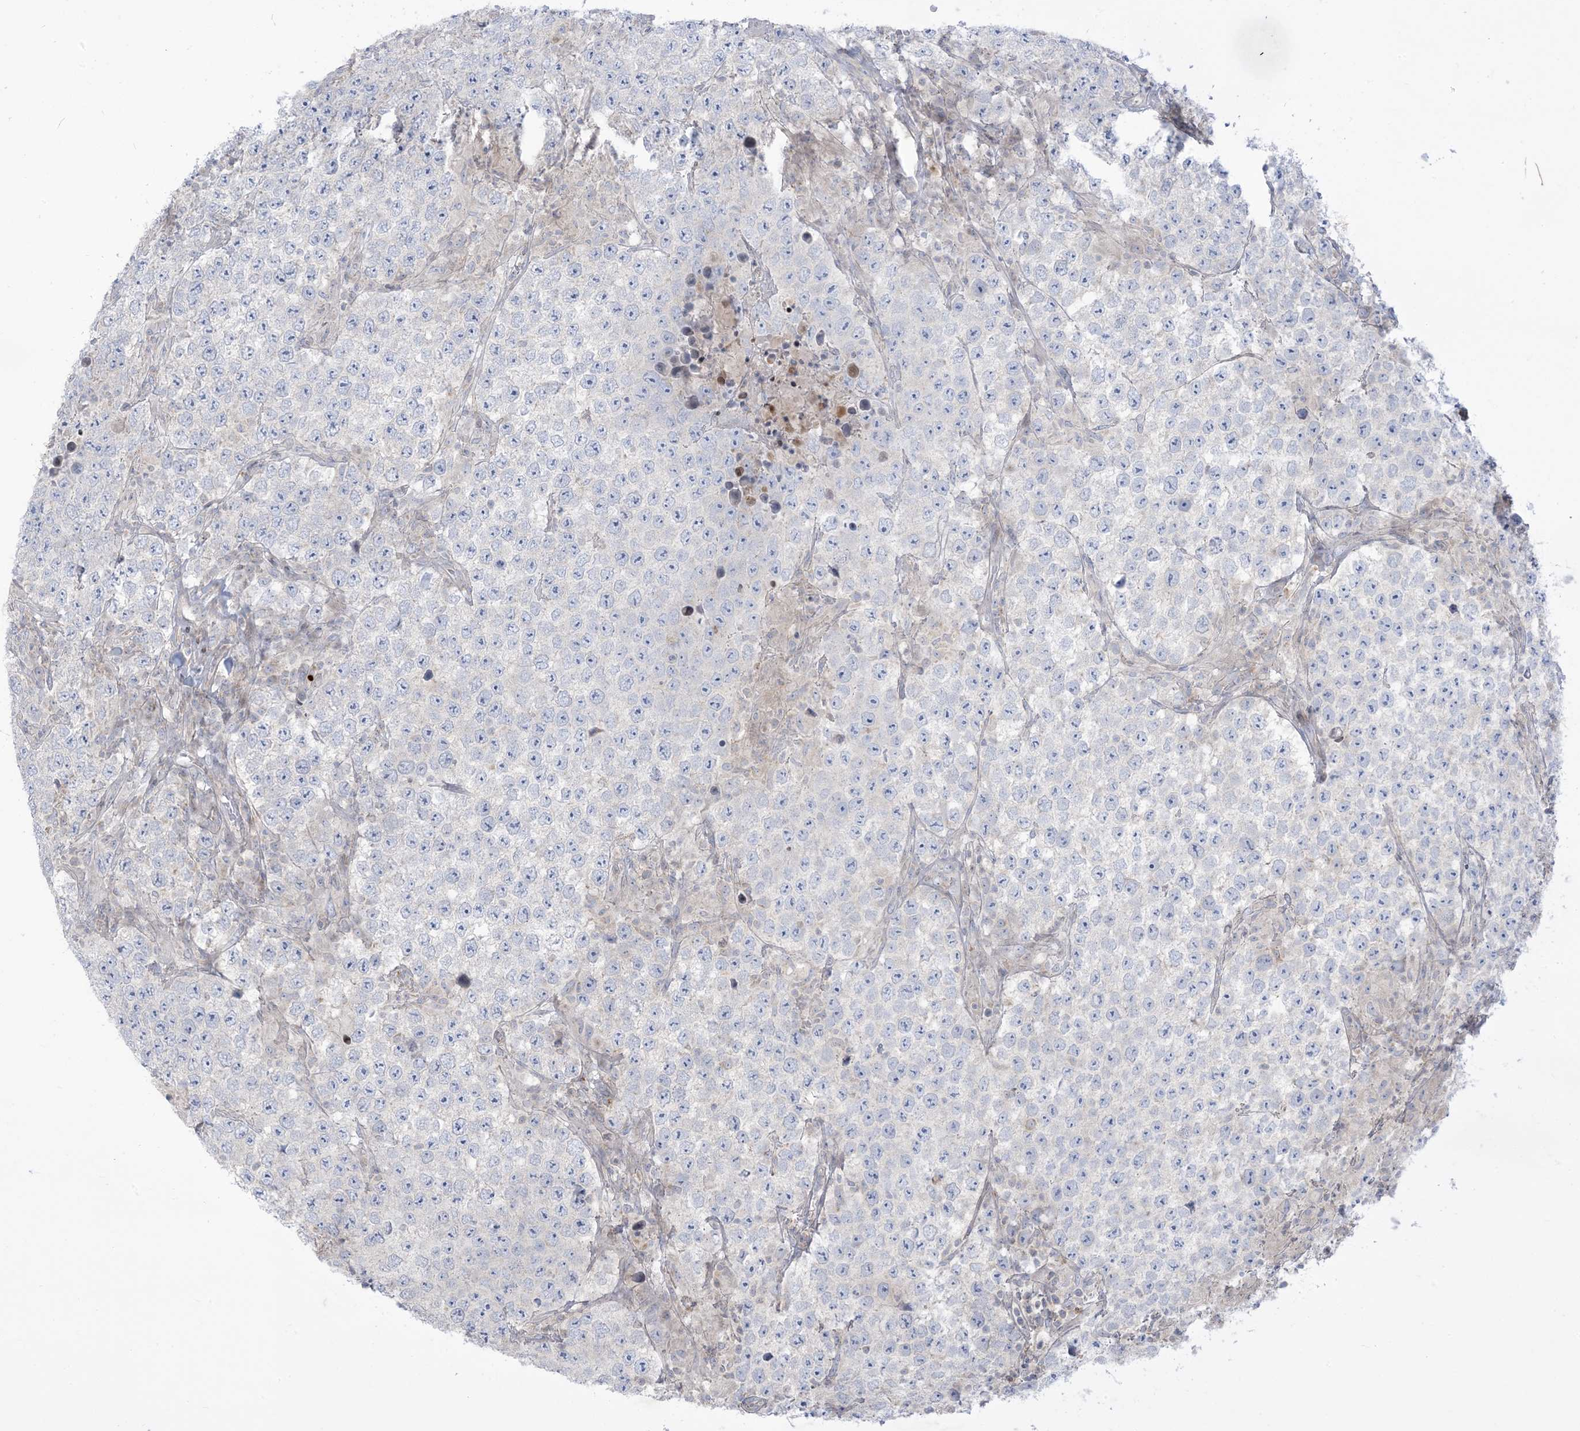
{"staining": {"intensity": "negative", "quantity": "none", "location": "none"}, "tissue": "testis cancer", "cell_type": "Tumor cells", "image_type": "cancer", "snomed": [{"axis": "morphology", "description": "Normal tissue, NOS"}, {"axis": "morphology", "description": "Urothelial carcinoma, High grade"}, {"axis": "morphology", "description": "Seminoma, NOS"}, {"axis": "morphology", "description": "Carcinoma, Embryonal, NOS"}, {"axis": "topography", "description": "Urinary bladder"}, {"axis": "topography", "description": "Testis"}], "caption": "An immunohistochemistry histopathology image of testis cancer (seminoma) is shown. There is no staining in tumor cells of testis cancer (seminoma).", "gene": "AFTPH", "patient": {"sex": "male", "age": 41}}